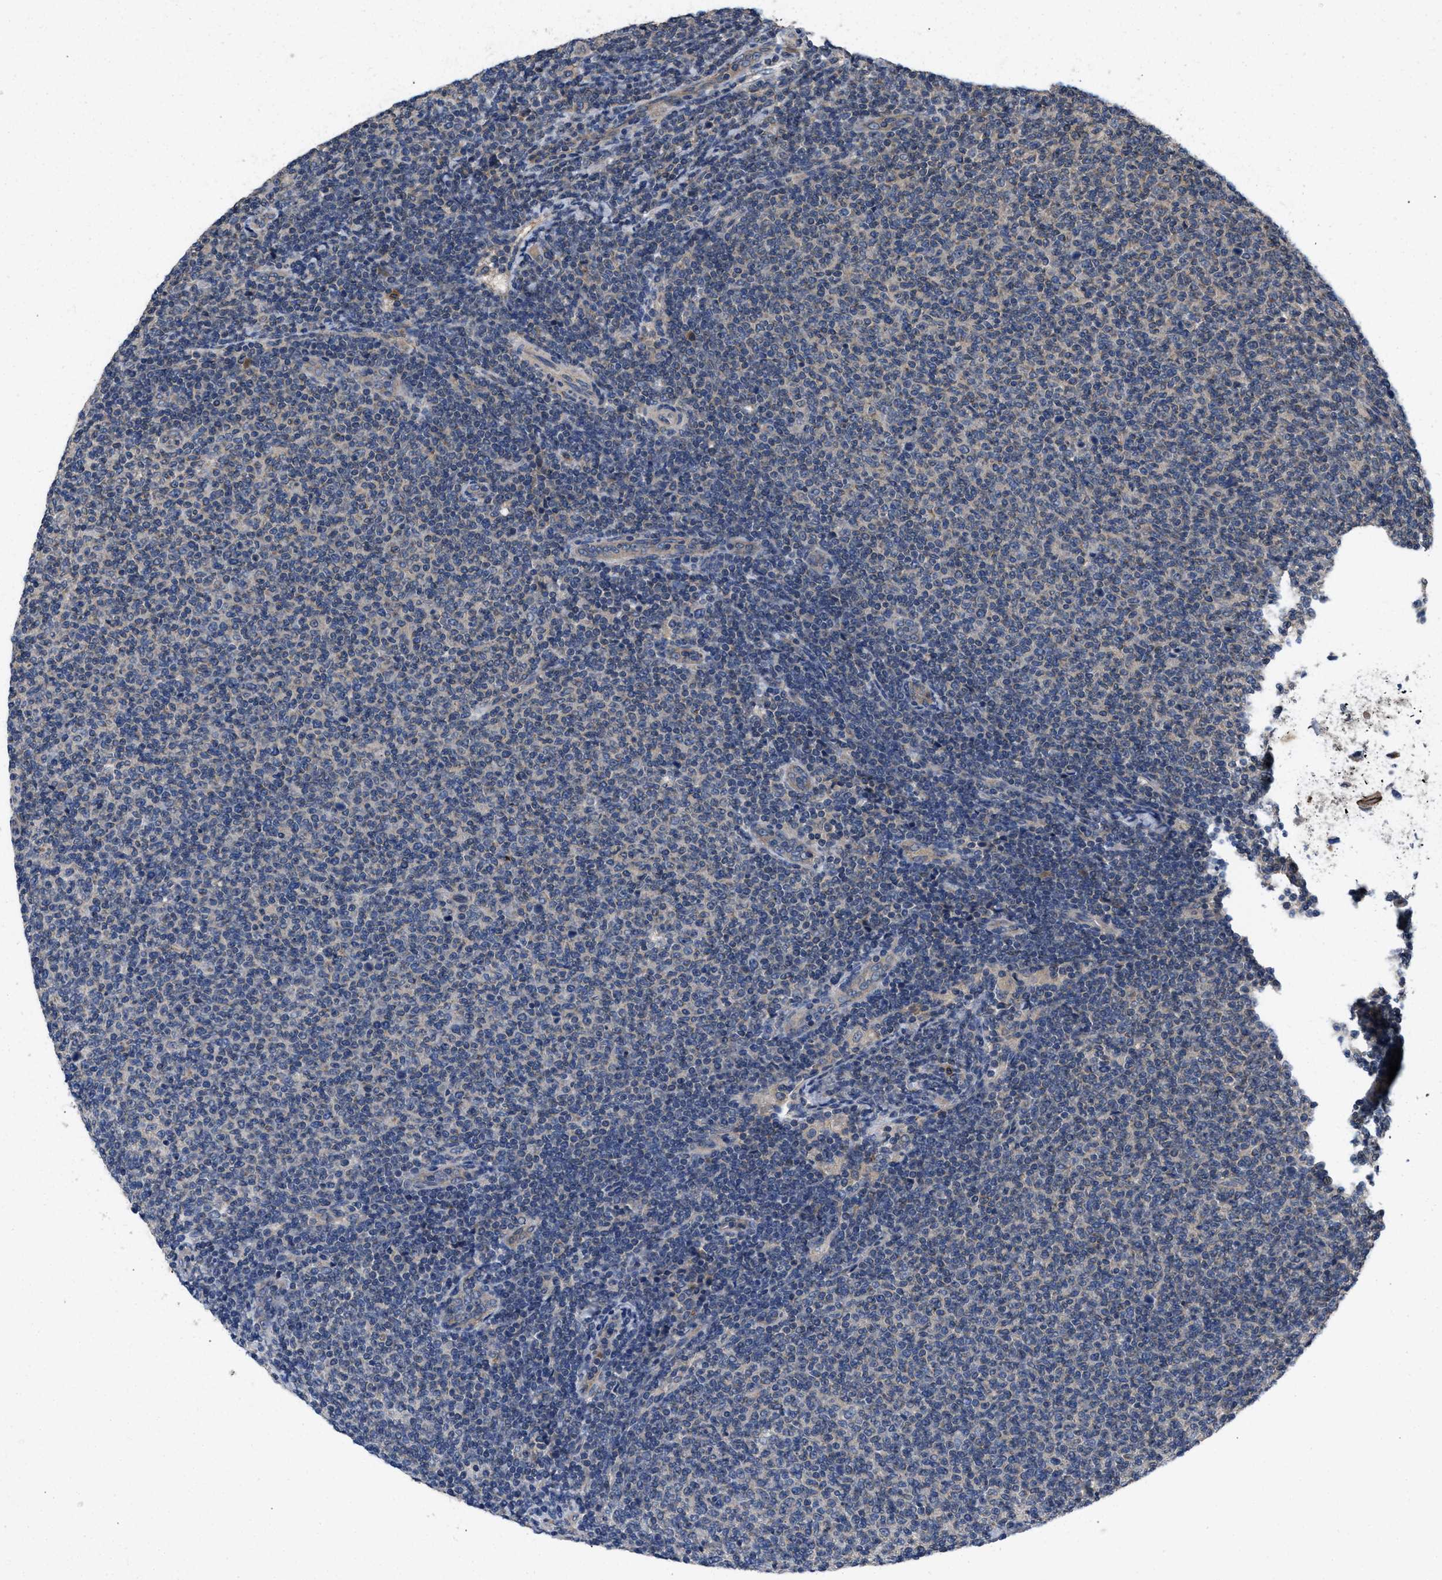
{"staining": {"intensity": "negative", "quantity": "none", "location": "none"}, "tissue": "lymphoma", "cell_type": "Tumor cells", "image_type": "cancer", "snomed": [{"axis": "morphology", "description": "Malignant lymphoma, non-Hodgkin's type, Low grade"}, {"axis": "topography", "description": "Lymph node"}], "caption": "Tumor cells show no significant staining in low-grade malignant lymphoma, non-Hodgkin's type. Brightfield microscopy of immunohistochemistry (IHC) stained with DAB (brown) and hematoxylin (blue), captured at high magnification.", "gene": "VPS4A", "patient": {"sex": "male", "age": 66}}